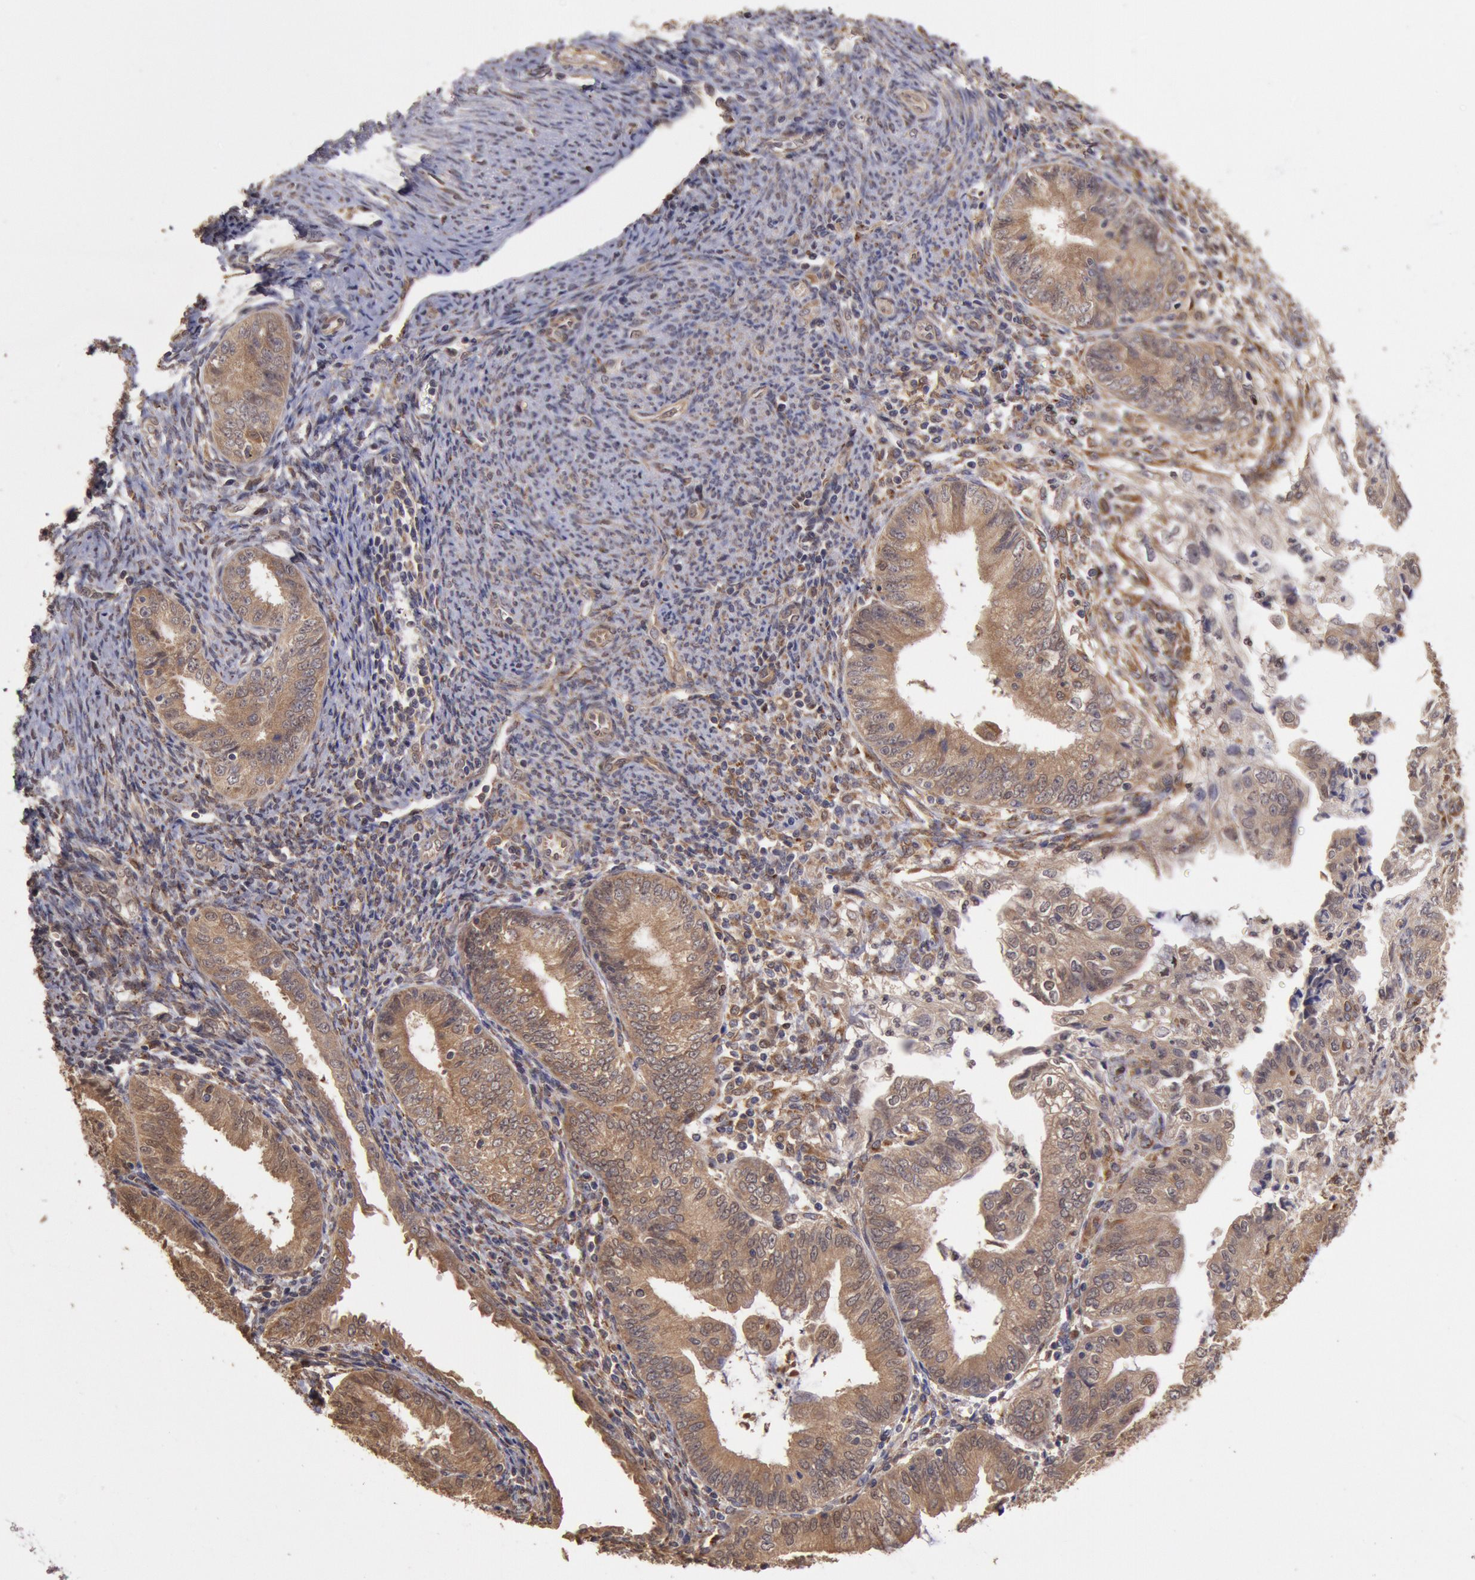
{"staining": {"intensity": "strong", "quantity": ">75%", "location": "cytoplasmic/membranous"}, "tissue": "endometrial cancer", "cell_type": "Tumor cells", "image_type": "cancer", "snomed": [{"axis": "morphology", "description": "Adenocarcinoma, NOS"}, {"axis": "topography", "description": "Endometrium"}], "caption": "Human endometrial adenocarcinoma stained with a protein marker shows strong staining in tumor cells.", "gene": "COMT", "patient": {"sex": "female", "age": 55}}